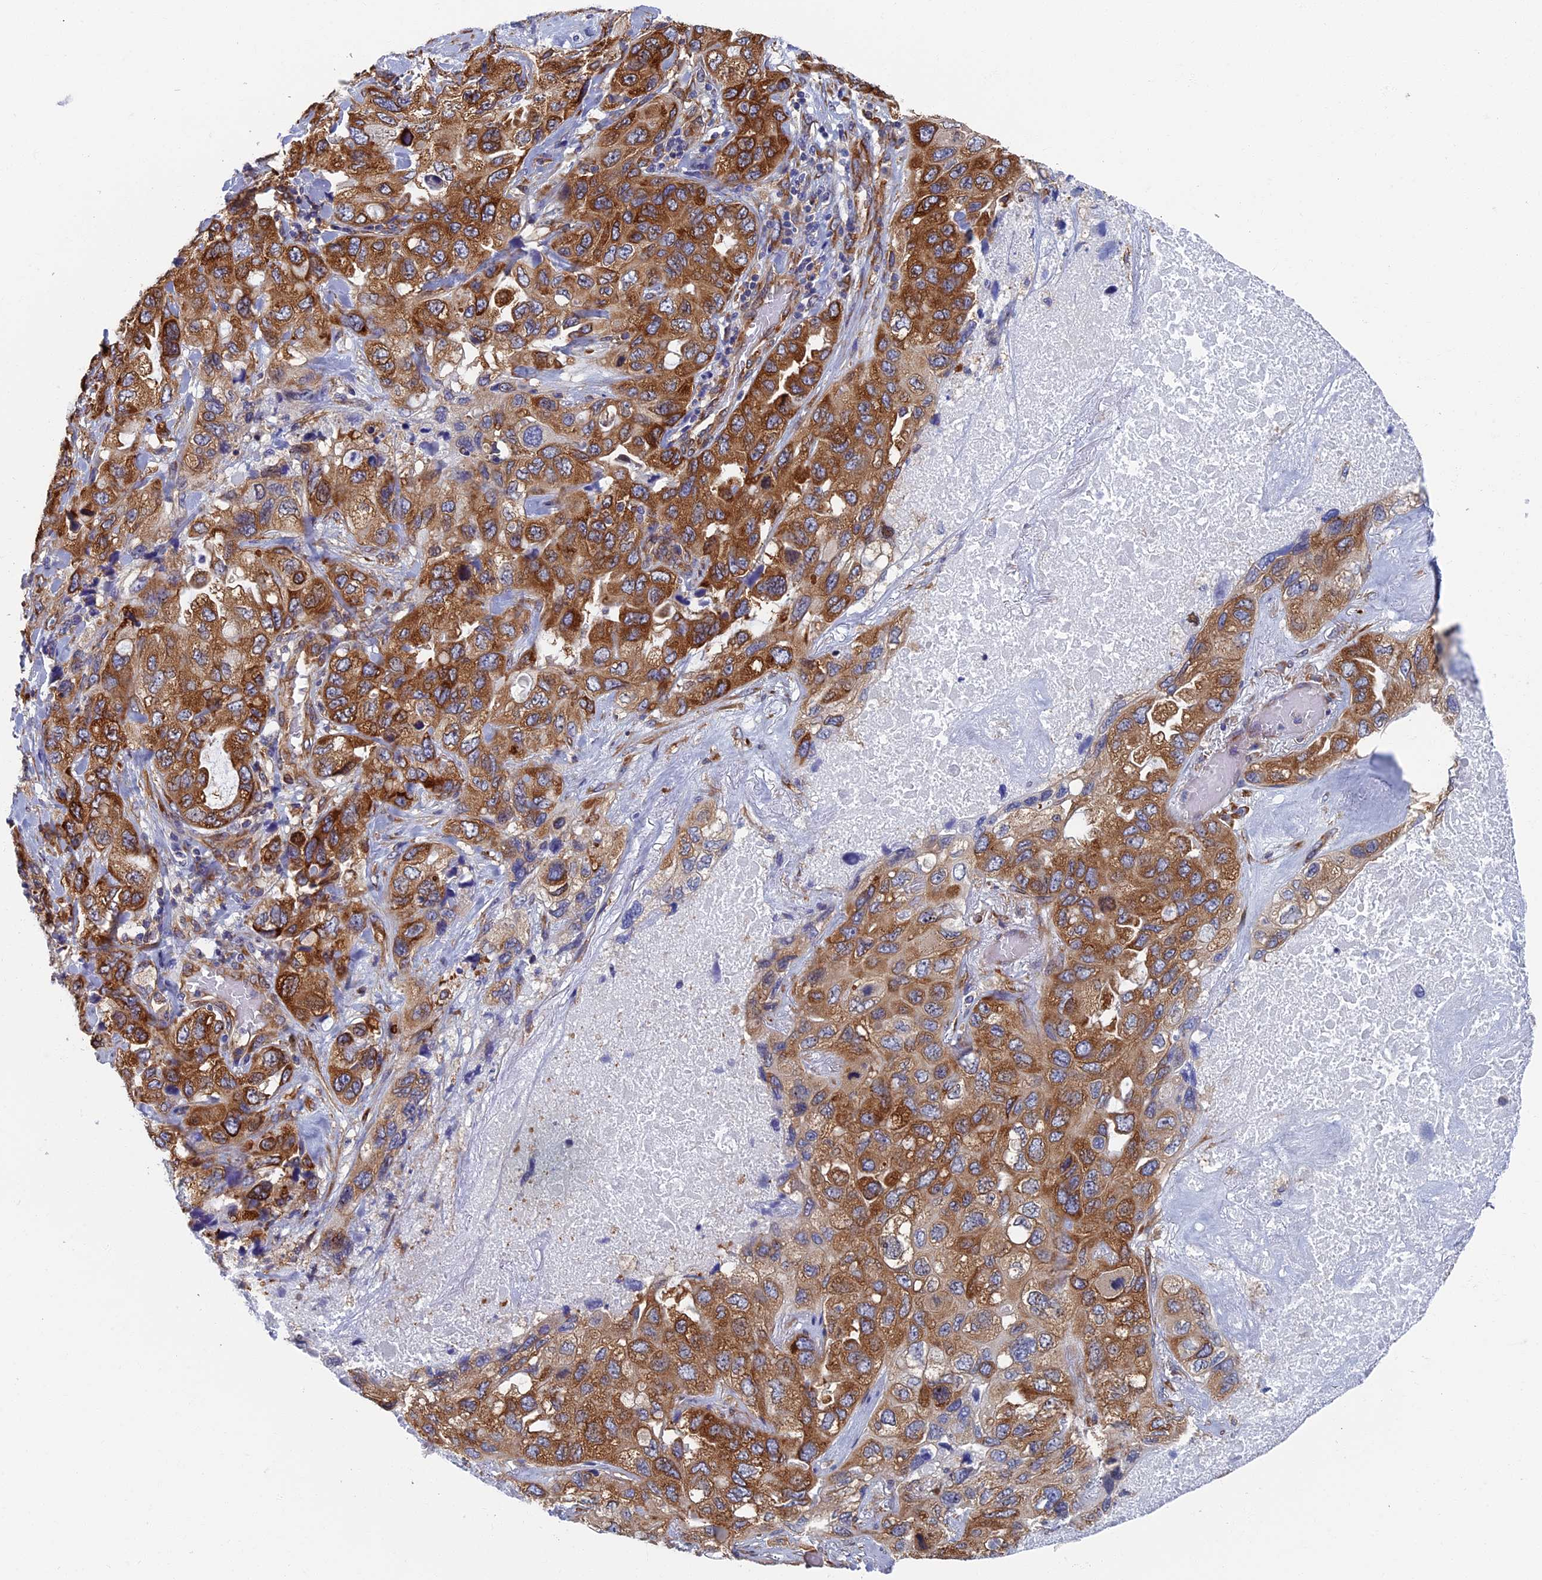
{"staining": {"intensity": "strong", "quantity": ">75%", "location": "cytoplasmic/membranous,nuclear"}, "tissue": "lung cancer", "cell_type": "Tumor cells", "image_type": "cancer", "snomed": [{"axis": "morphology", "description": "Squamous cell carcinoma, NOS"}, {"axis": "topography", "description": "Lung"}], "caption": "An image showing strong cytoplasmic/membranous and nuclear staining in approximately >75% of tumor cells in lung squamous cell carcinoma, as visualized by brown immunohistochemical staining.", "gene": "YBX1", "patient": {"sex": "female", "age": 73}}